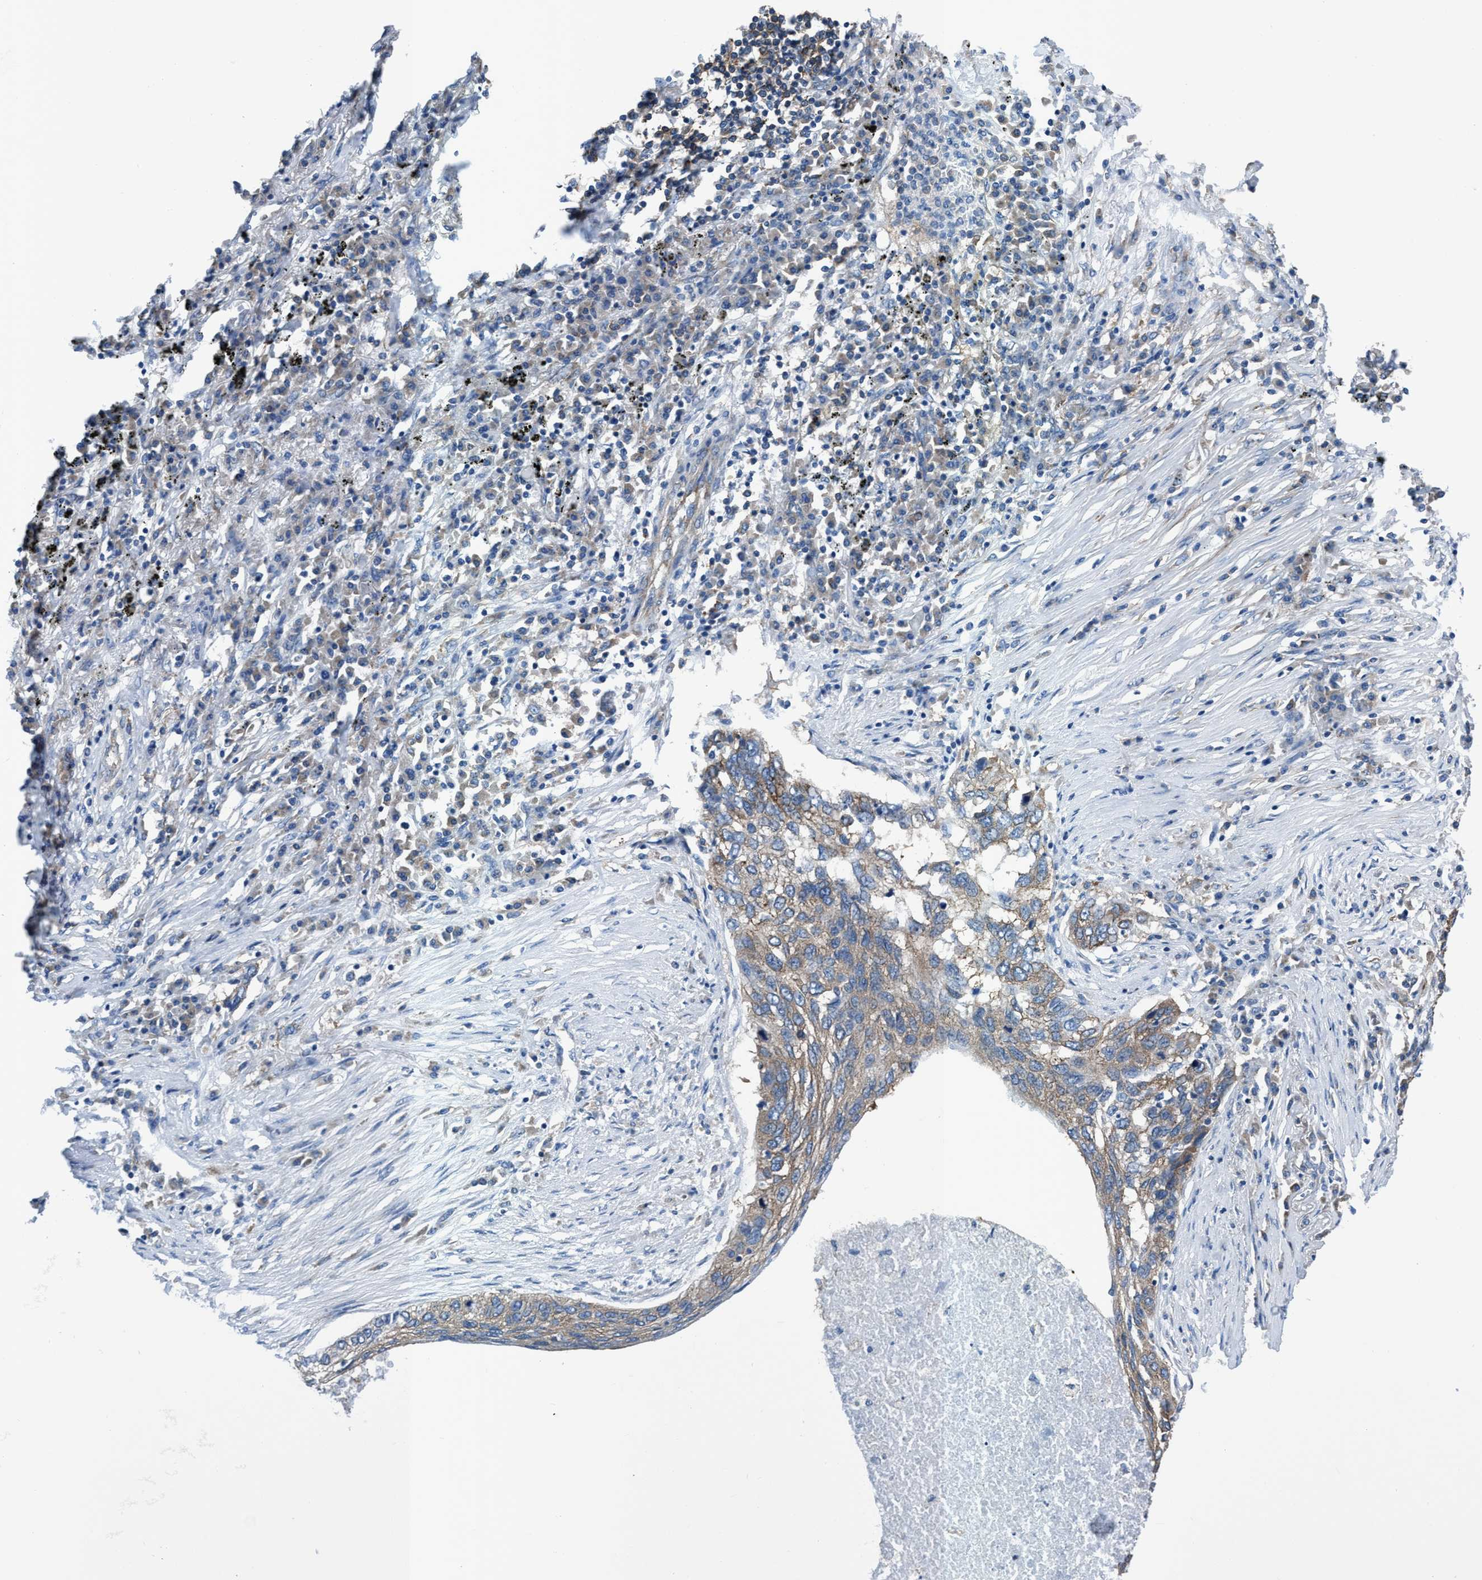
{"staining": {"intensity": "weak", "quantity": ">75%", "location": "cytoplasmic/membranous"}, "tissue": "lung cancer", "cell_type": "Tumor cells", "image_type": "cancer", "snomed": [{"axis": "morphology", "description": "Squamous cell carcinoma, NOS"}, {"axis": "topography", "description": "Lung"}], "caption": "Immunohistochemical staining of human lung cancer (squamous cell carcinoma) demonstrates low levels of weak cytoplasmic/membranous expression in approximately >75% of tumor cells. The staining was performed using DAB to visualize the protein expression in brown, while the nuclei were stained in blue with hematoxylin (Magnification: 20x).", "gene": "NMT1", "patient": {"sex": "female", "age": 63}}